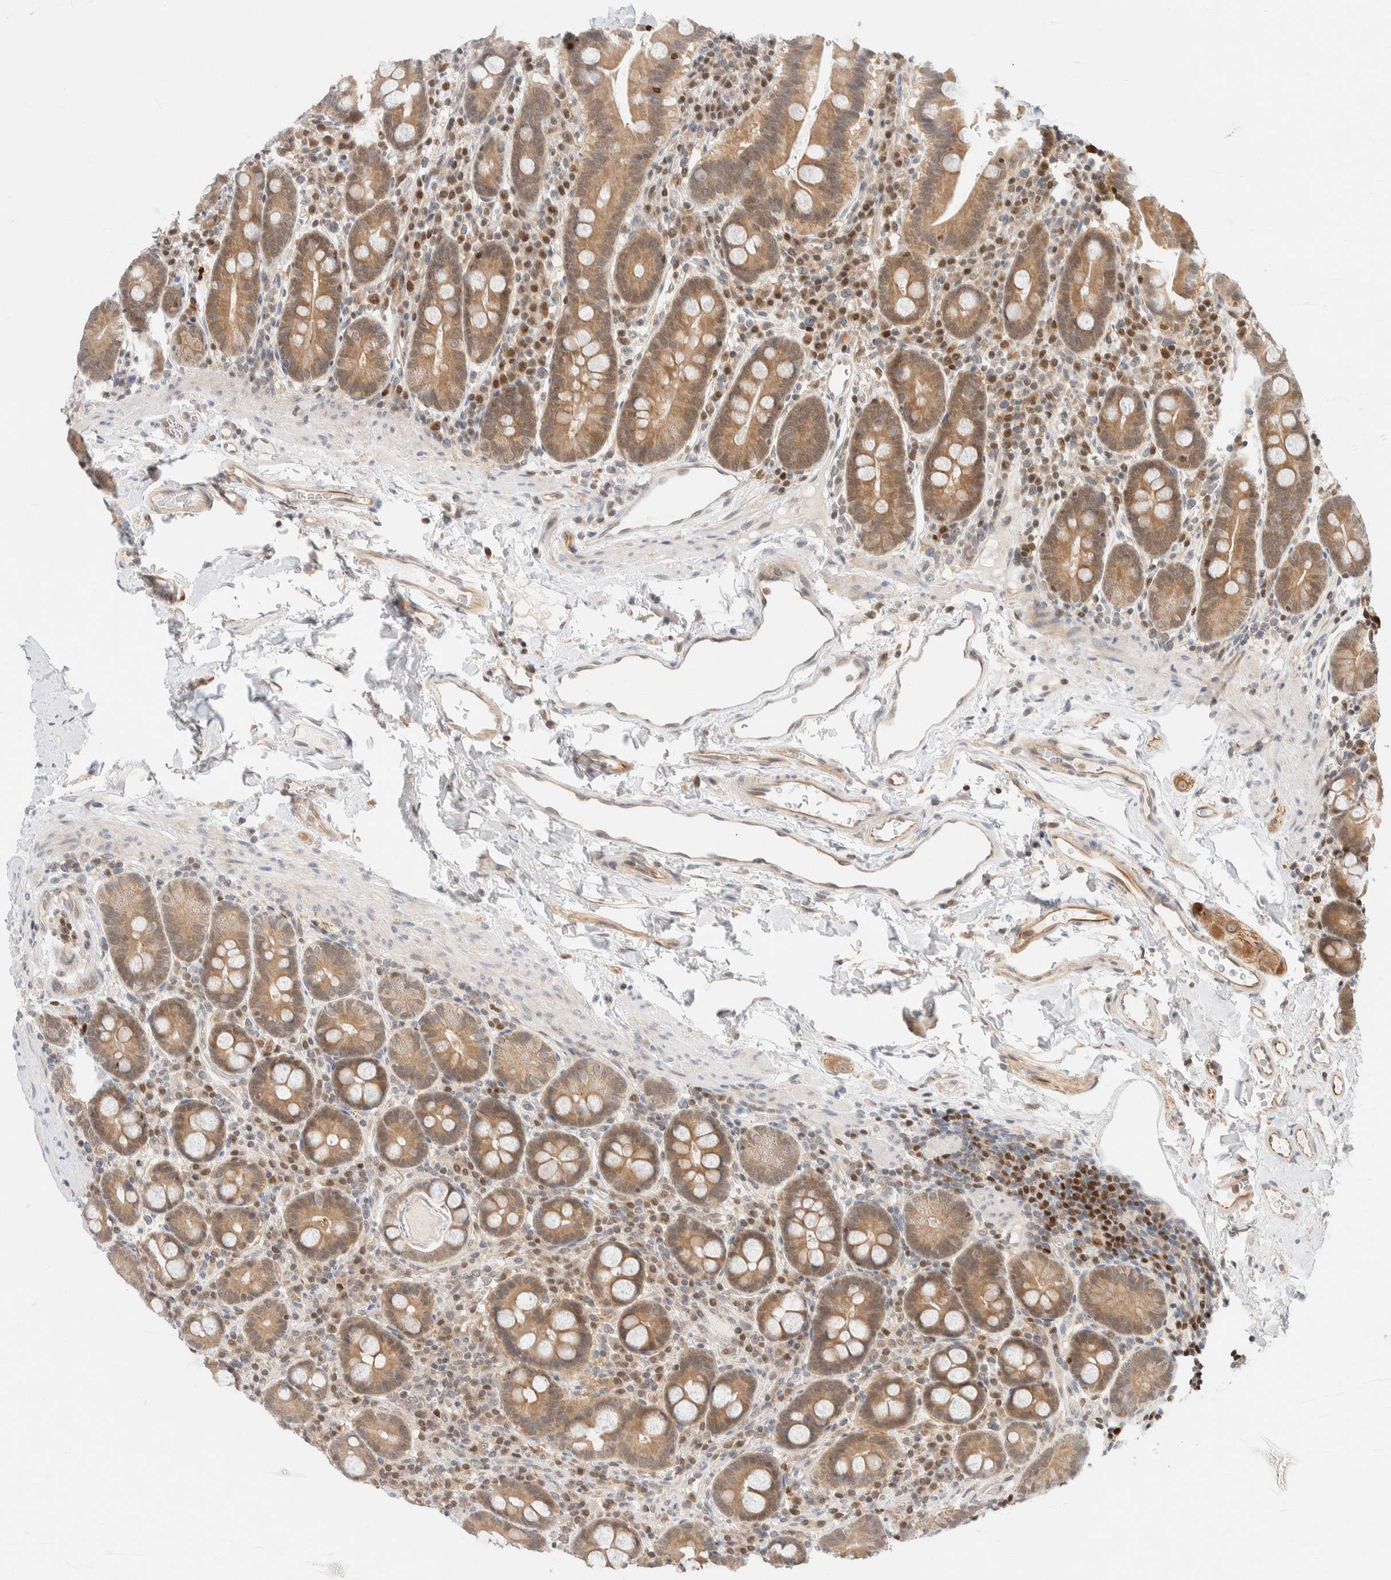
{"staining": {"intensity": "moderate", "quantity": ">75%", "location": "cytoplasmic/membranous,nuclear"}, "tissue": "duodenum", "cell_type": "Glandular cells", "image_type": "normal", "snomed": [{"axis": "morphology", "description": "Normal tissue, NOS"}, {"axis": "morphology", "description": "Adenocarcinoma, NOS"}, {"axis": "topography", "description": "Pancreas"}, {"axis": "topography", "description": "Duodenum"}], "caption": "Immunohistochemical staining of unremarkable duodenum shows >75% levels of moderate cytoplasmic/membranous,nuclear protein positivity in approximately >75% of glandular cells.", "gene": "C8orf76", "patient": {"sex": "male", "age": 50}}